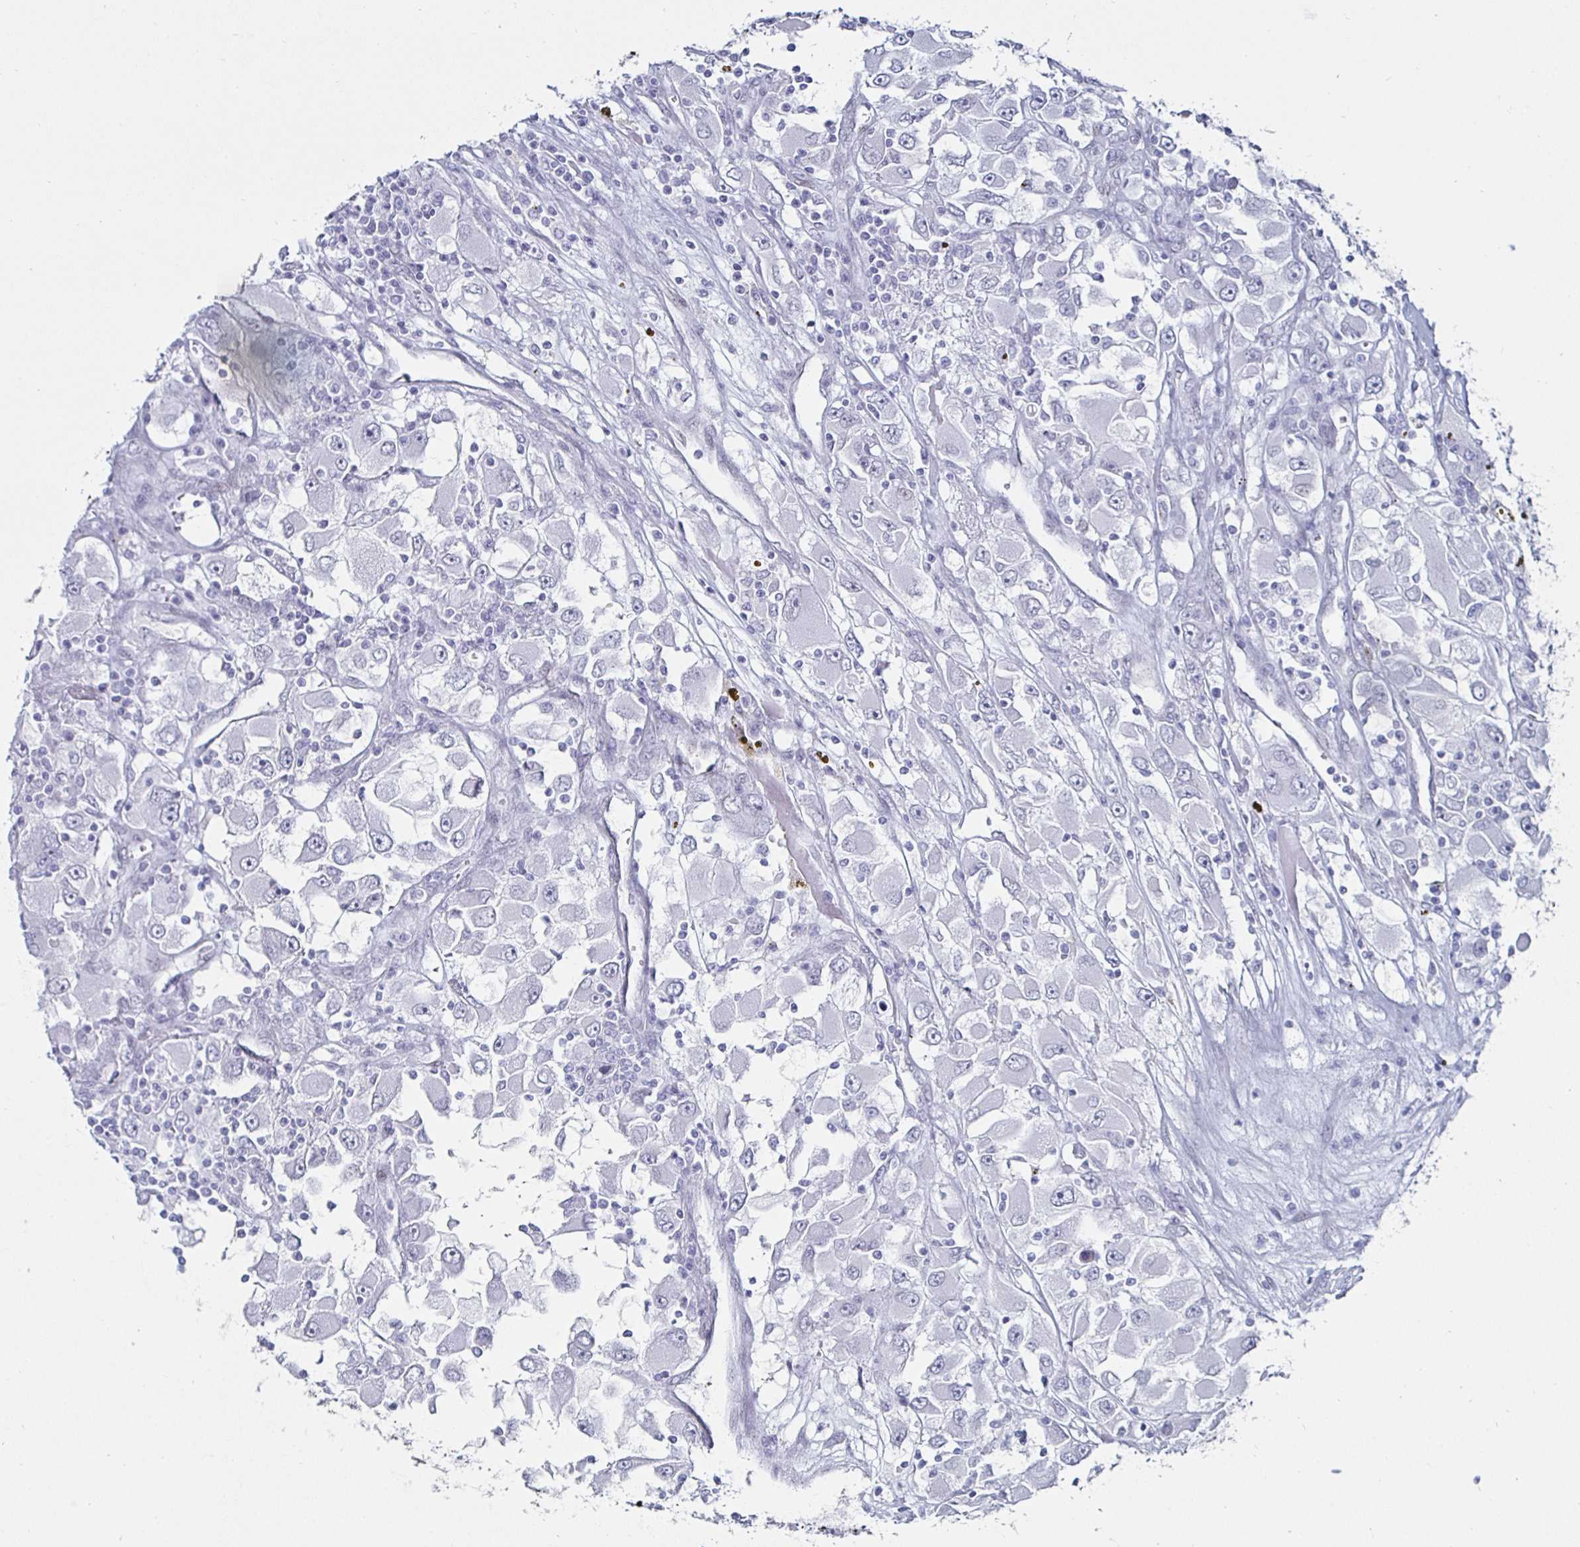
{"staining": {"intensity": "negative", "quantity": "none", "location": "none"}, "tissue": "renal cancer", "cell_type": "Tumor cells", "image_type": "cancer", "snomed": [{"axis": "morphology", "description": "Adenocarcinoma, NOS"}, {"axis": "topography", "description": "Kidney"}], "caption": "Micrograph shows no protein positivity in tumor cells of adenocarcinoma (renal) tissue.", "gene": "KRT4", "patient": {"sex": "female", "age": 52}}